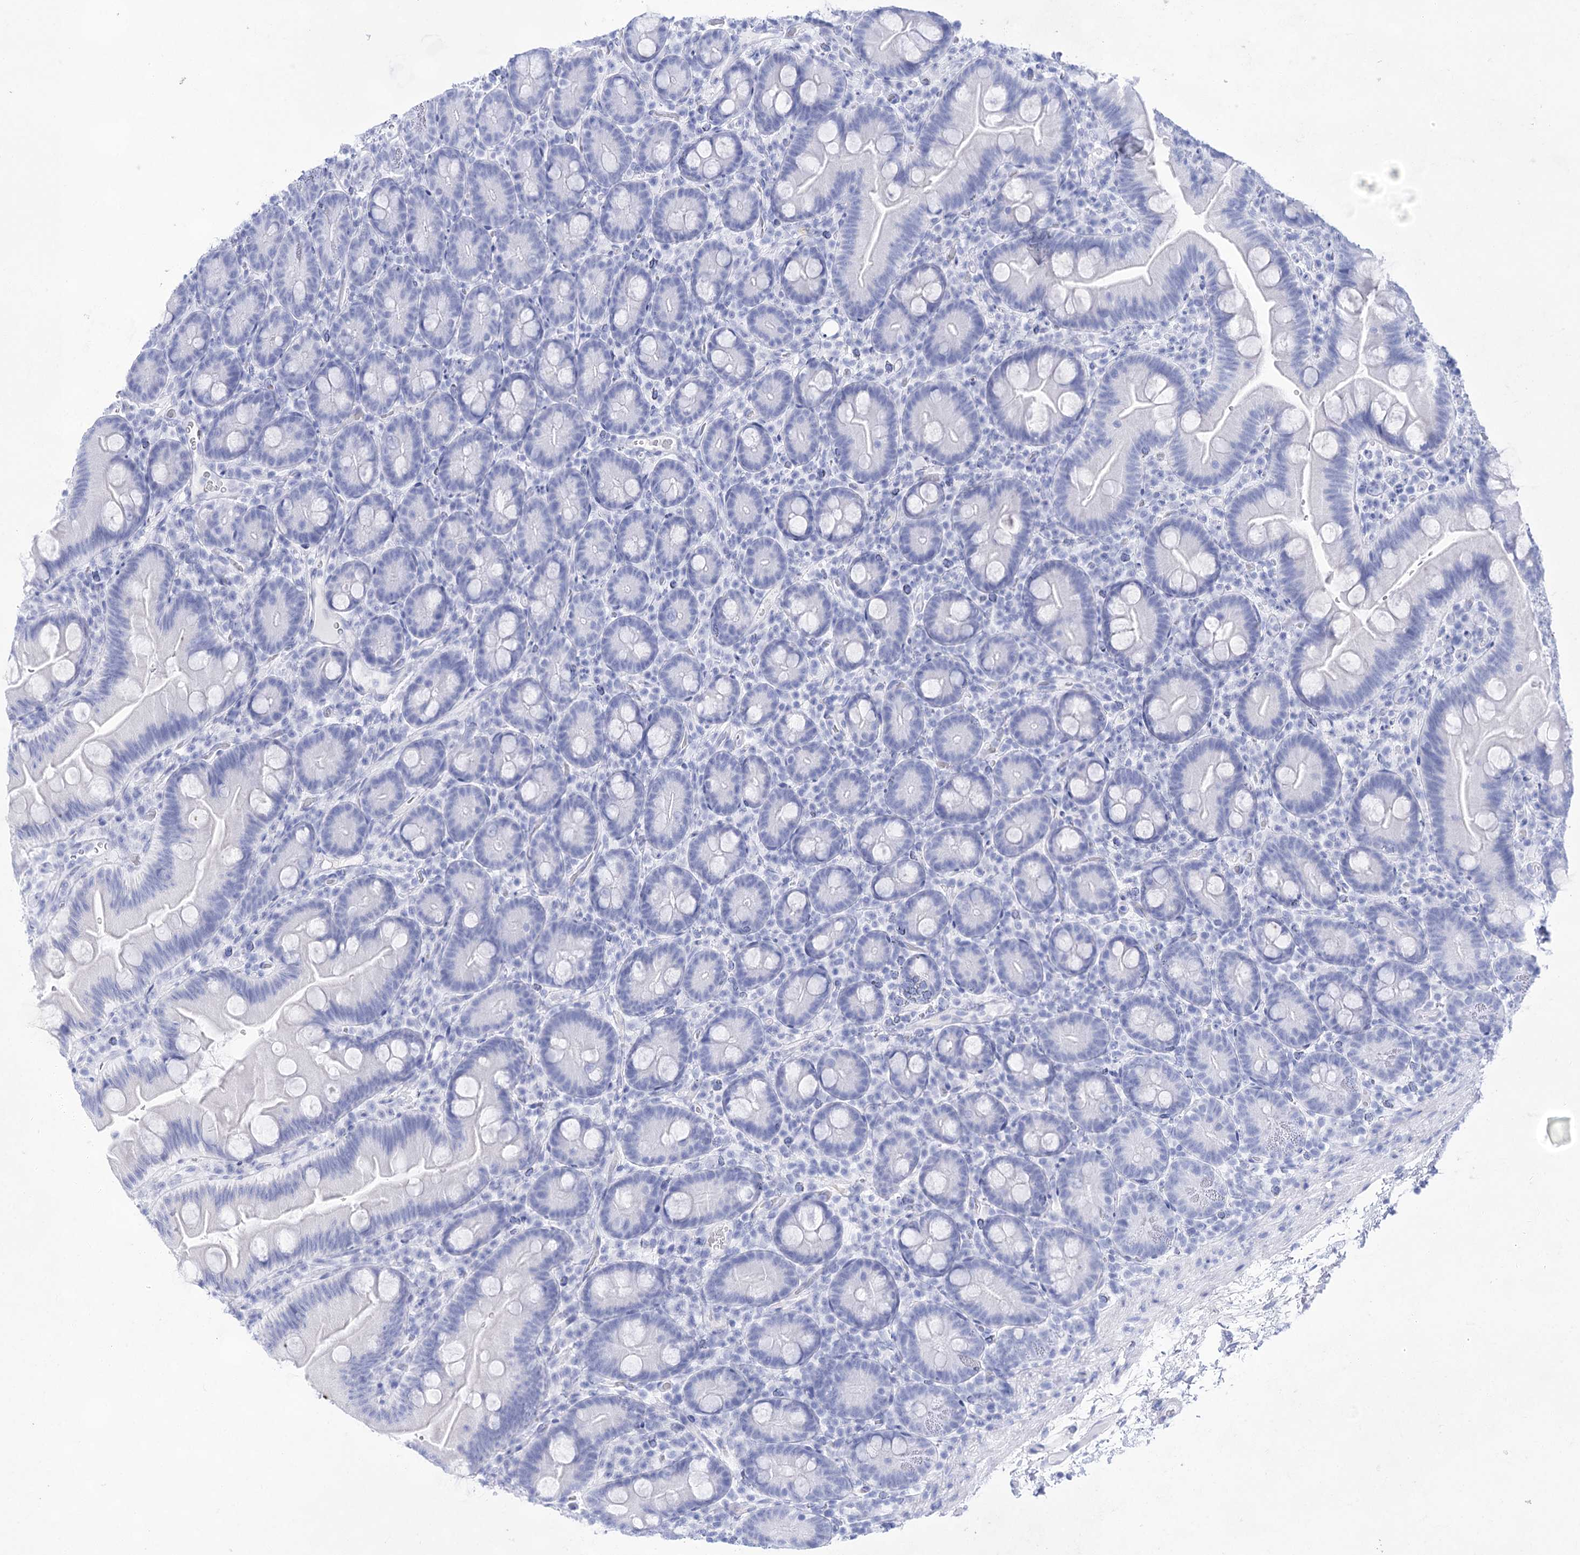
{"staining": {"intensity": "negative", "quantity": "none", "location": "none"}, "tissue": "small intestine", "cell_type": "Glandular cells", "image_type": "normal", "snomed": [{"axis": "morphology", "description": "Normal tissue, NOS"}, {"axis": "topography", "description": "Small intestine"}], "caption": "An immunohistochemistry (IHC) photomicrograph of benign small intestine is shown. There is no staining in glandular cells of small intestine.", "gene": "LALBA", "patient": {"sex": "female", "age": 68}}